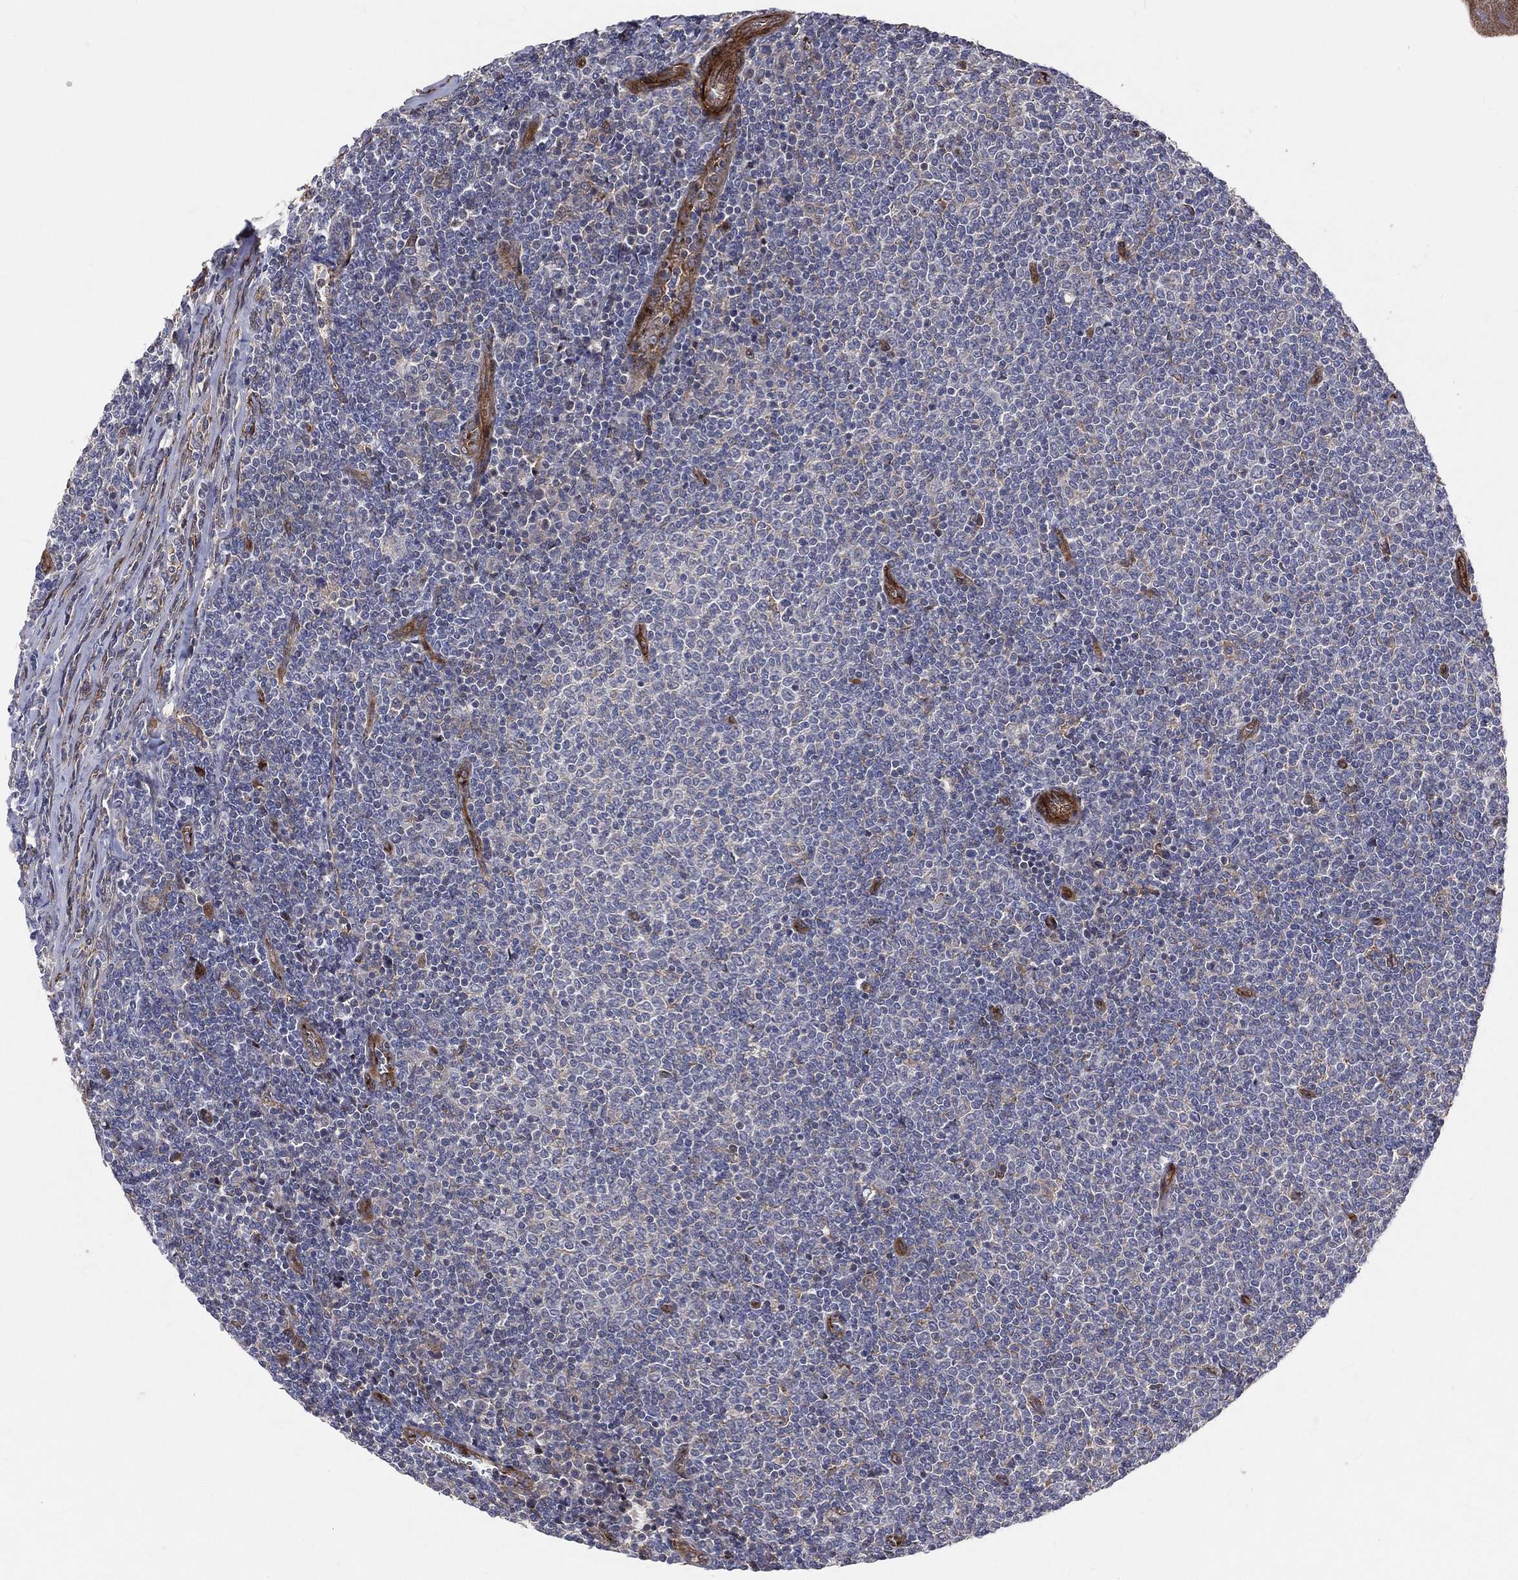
{"staining": {"intensity": "negative", "quantity": "none", "location": "none"}, "tissue": "lymphoma", "cell_type": "Tumor cells", "image_type": "cancer", "snomed": [{"axis": "morphology", "description": "Malignant lymphoma, non-Hodgkin's type, Low grade"}, {"axis": "topography", "description": "Lymph node"}], "caption": "The micrograph demonstrates no staining of tumor cells in lymphoma.", "gene": "ENTPD1", "patient": {"sex": "male", "age": 52}}